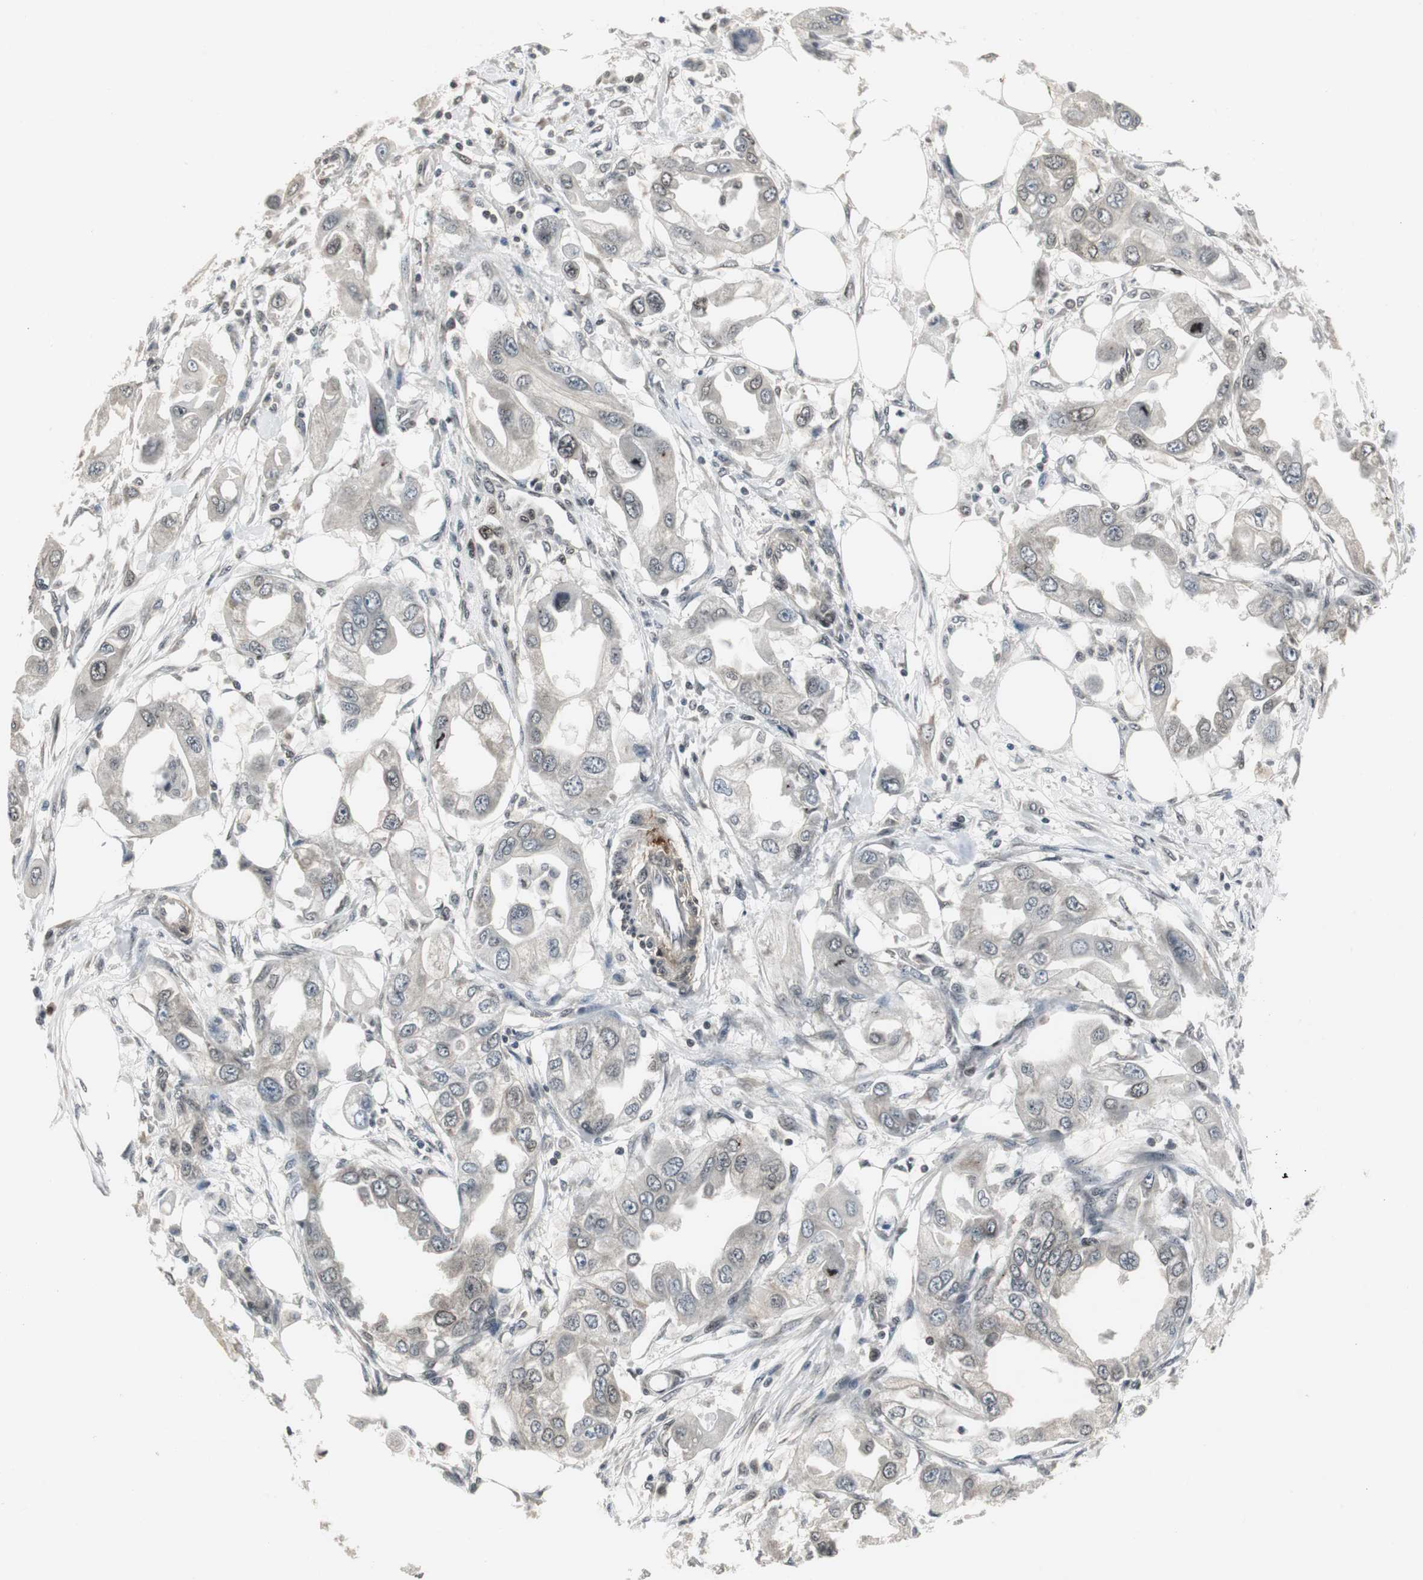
{"staining": {"intensity": "weak", "quantity": "25%-75%", "location": "cytoplasmic/membranous,nuclear"}, "tissue": "endometrial cancer", "cell_type": "Tumor cells", "image_type": "cancer", "snomed": [{"axis": "morphology", "description": "Adenocarcinoma, NOS"}, {"axis": "topography", "description": "Endometrium"}], "caption": "A low amount of weak cytoplasmic/membranous and nuclear staining is seen in about 25%-75% of tumor cells in endometrial cancer (adenocarcinoma) tissue.", "gene": "MPG", "patient": {"sex": "female", "age": 67}}